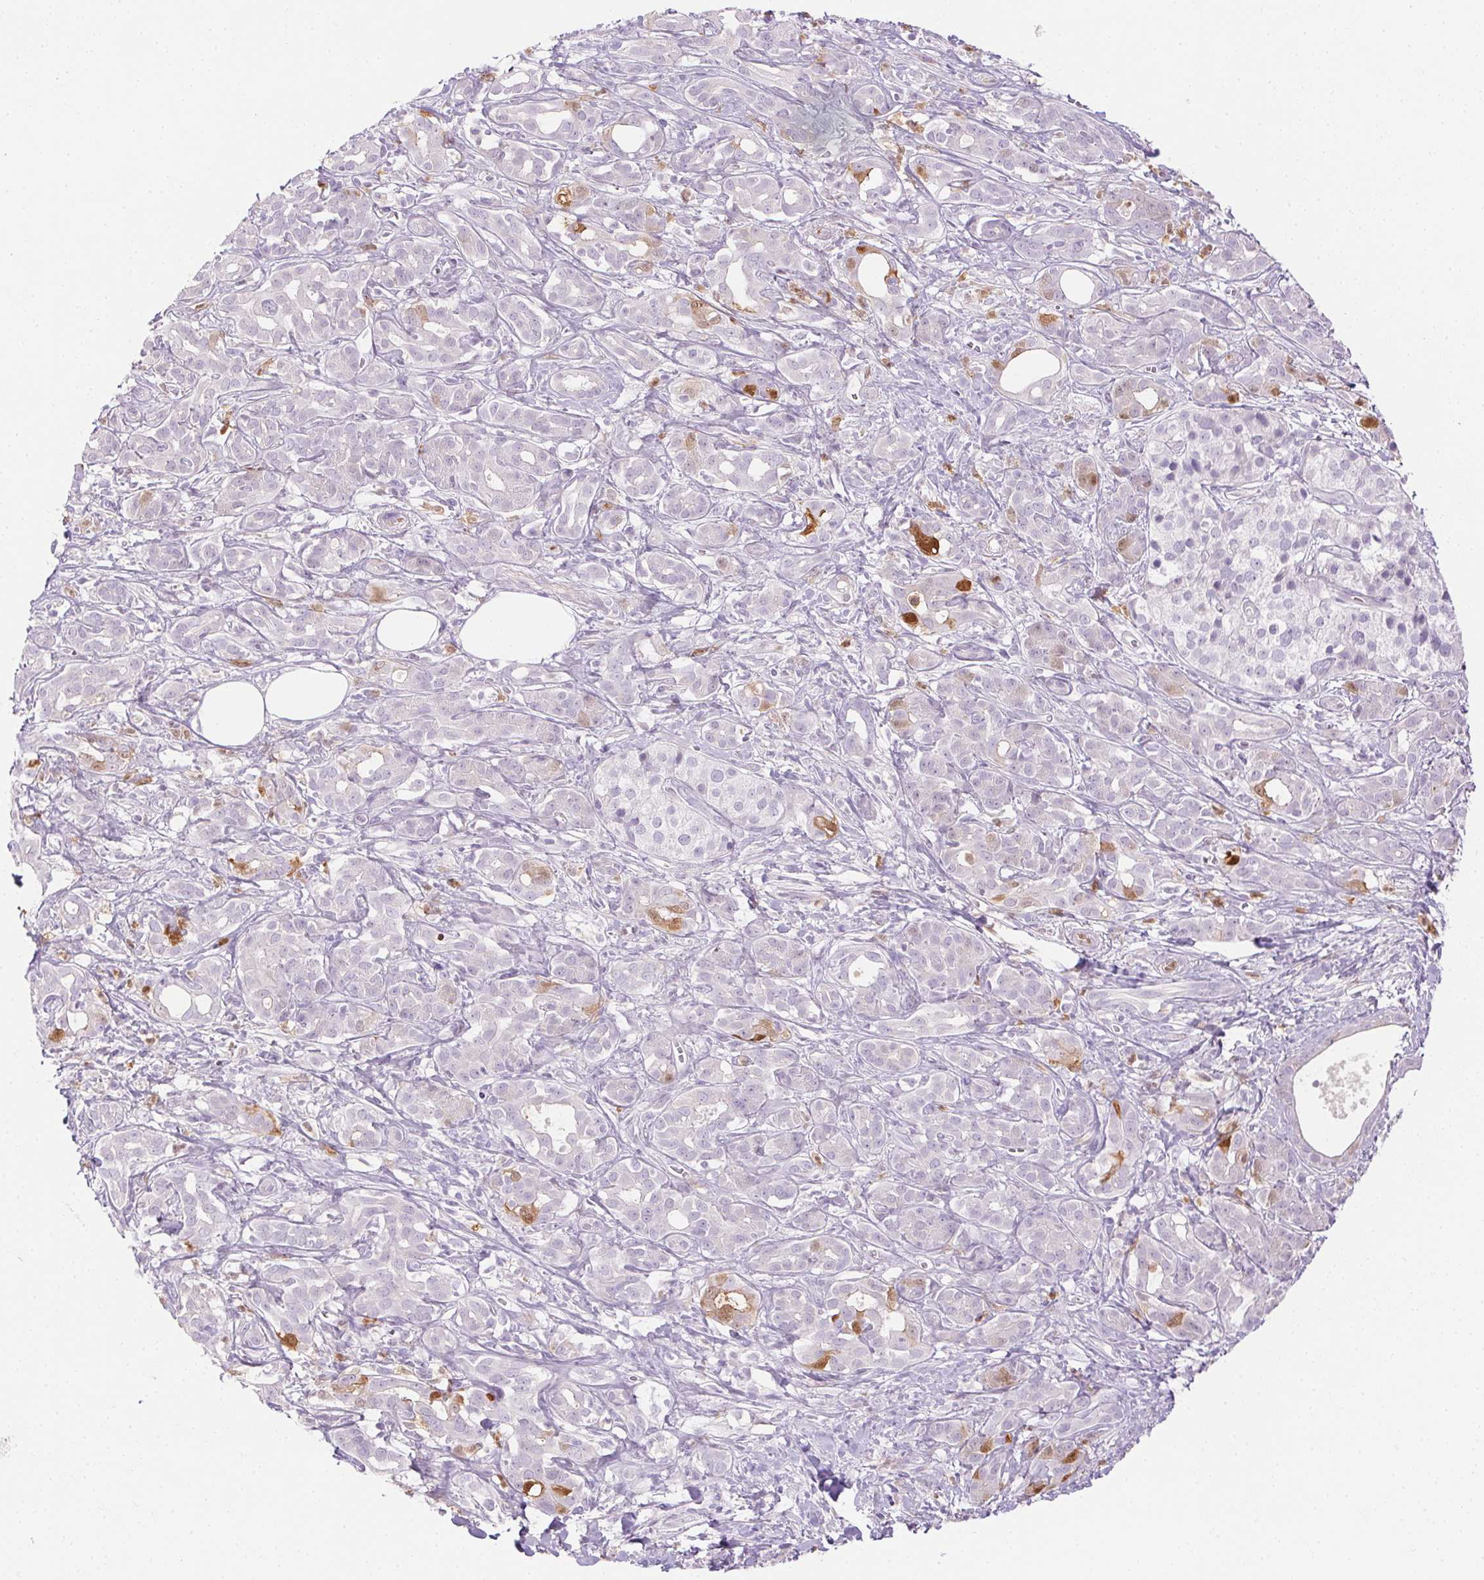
{"staining": {"intensity": "moderate", "quantity": "<25%", "location": "cytoplasmic/membranous,nuclear"}, "tissue": "pancreatic cancer", "cell_type": "Tumor cells", "image_type": "cancer", "snomed": [{"axis": "morphology", "description": "Adenocarcinoma, NOS"}, {"axis": "topography", "description": "Pancreas"}], "caption": "Immunohistochemical staining of human pancreatic cancer demonstrates low levels of moderate cytoplasmic/membranous and nuclear protein positivity in about <25% of tumor cells. Using DAB (brown) and hematoxylin (blue) stains, captured at high magnification using brightfield microscopy.", "gene": "TMEM45A", "patient": {"sex": "male", "age": 61}}